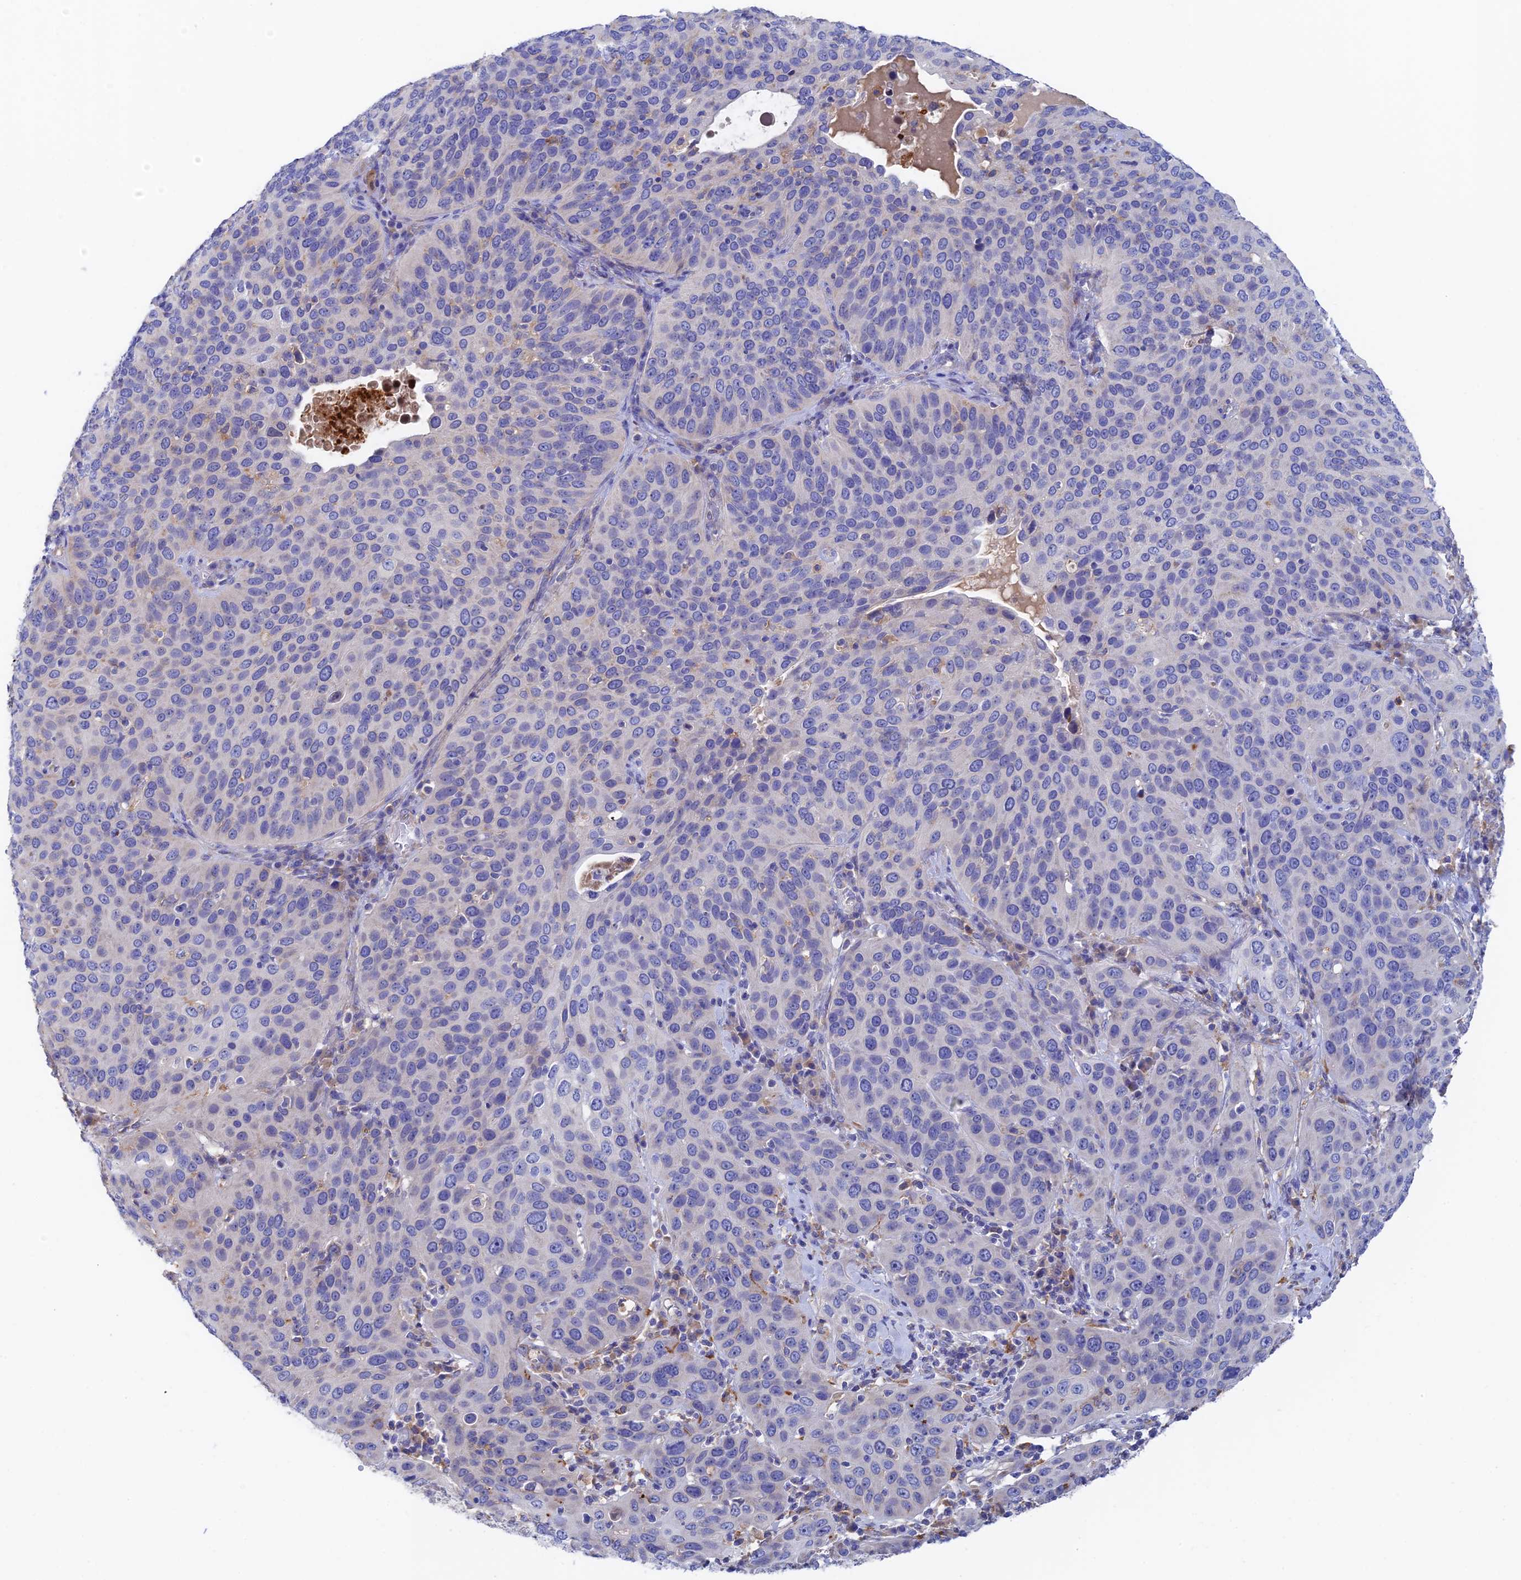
{"staining": {"intensity": "negative", "quantity": "none", "location": "none"}, "tissue": "cervical cancer", "cell_type": "Tumor cells", "image_type": "cancer", "snomed": [{"axis": "morphology", "description": "Squamous cell carcinoma, NOS"}, {"axis": "topography", "description": "Cervix"}], "caption": "Human cervical cancer (squamous cell carcinoma) stained for a protein using immunohistochemistry (IHC) demonstrates no staining in tumor cells.", "gene": "RPGRIP1L", "patient": {"sex": "female", "age": 36}}